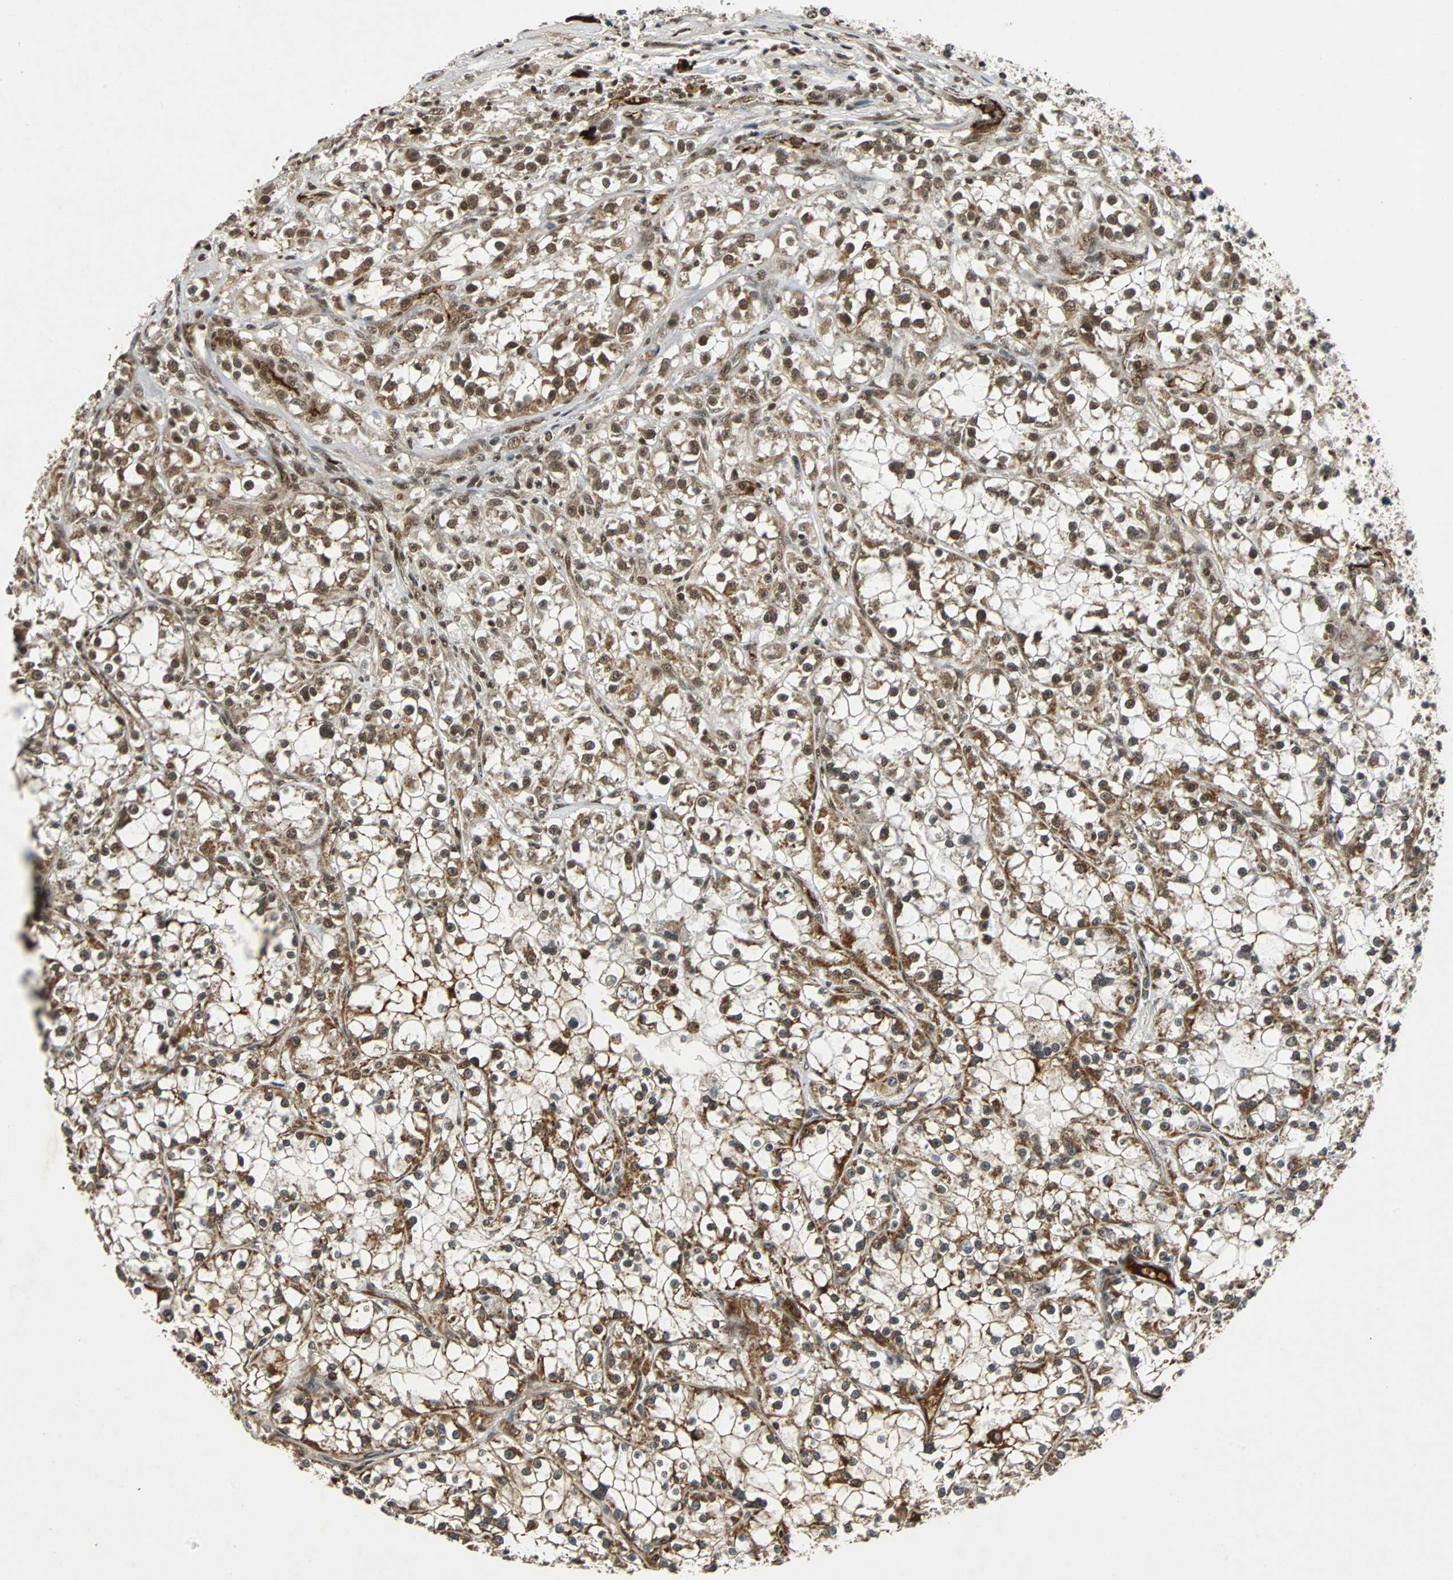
{"staining": {"intensity": "moderate", "quantity": ">75%", "location": "cytoplasmic/membranous,nuclear"}, "tissue": "renal cancer", "cell_type": "Tumor cells", "image_type": "cancer", "snomed": [{"axis": "morphology", "description": "Adenocarcinoma, NOS"}, {"axis": "topography", "description": "Kidney"}], "caption": "A high-resolution micrograph shows immunohistochemistry (IHC) staining of renal adenocarcinoma, which displays moderate cytoplasmic/membranous and nuclear positivity in approximately >75% of tumor cells.", "gene": "TAF5", "patient": {"sex": "female", "age": 52}}